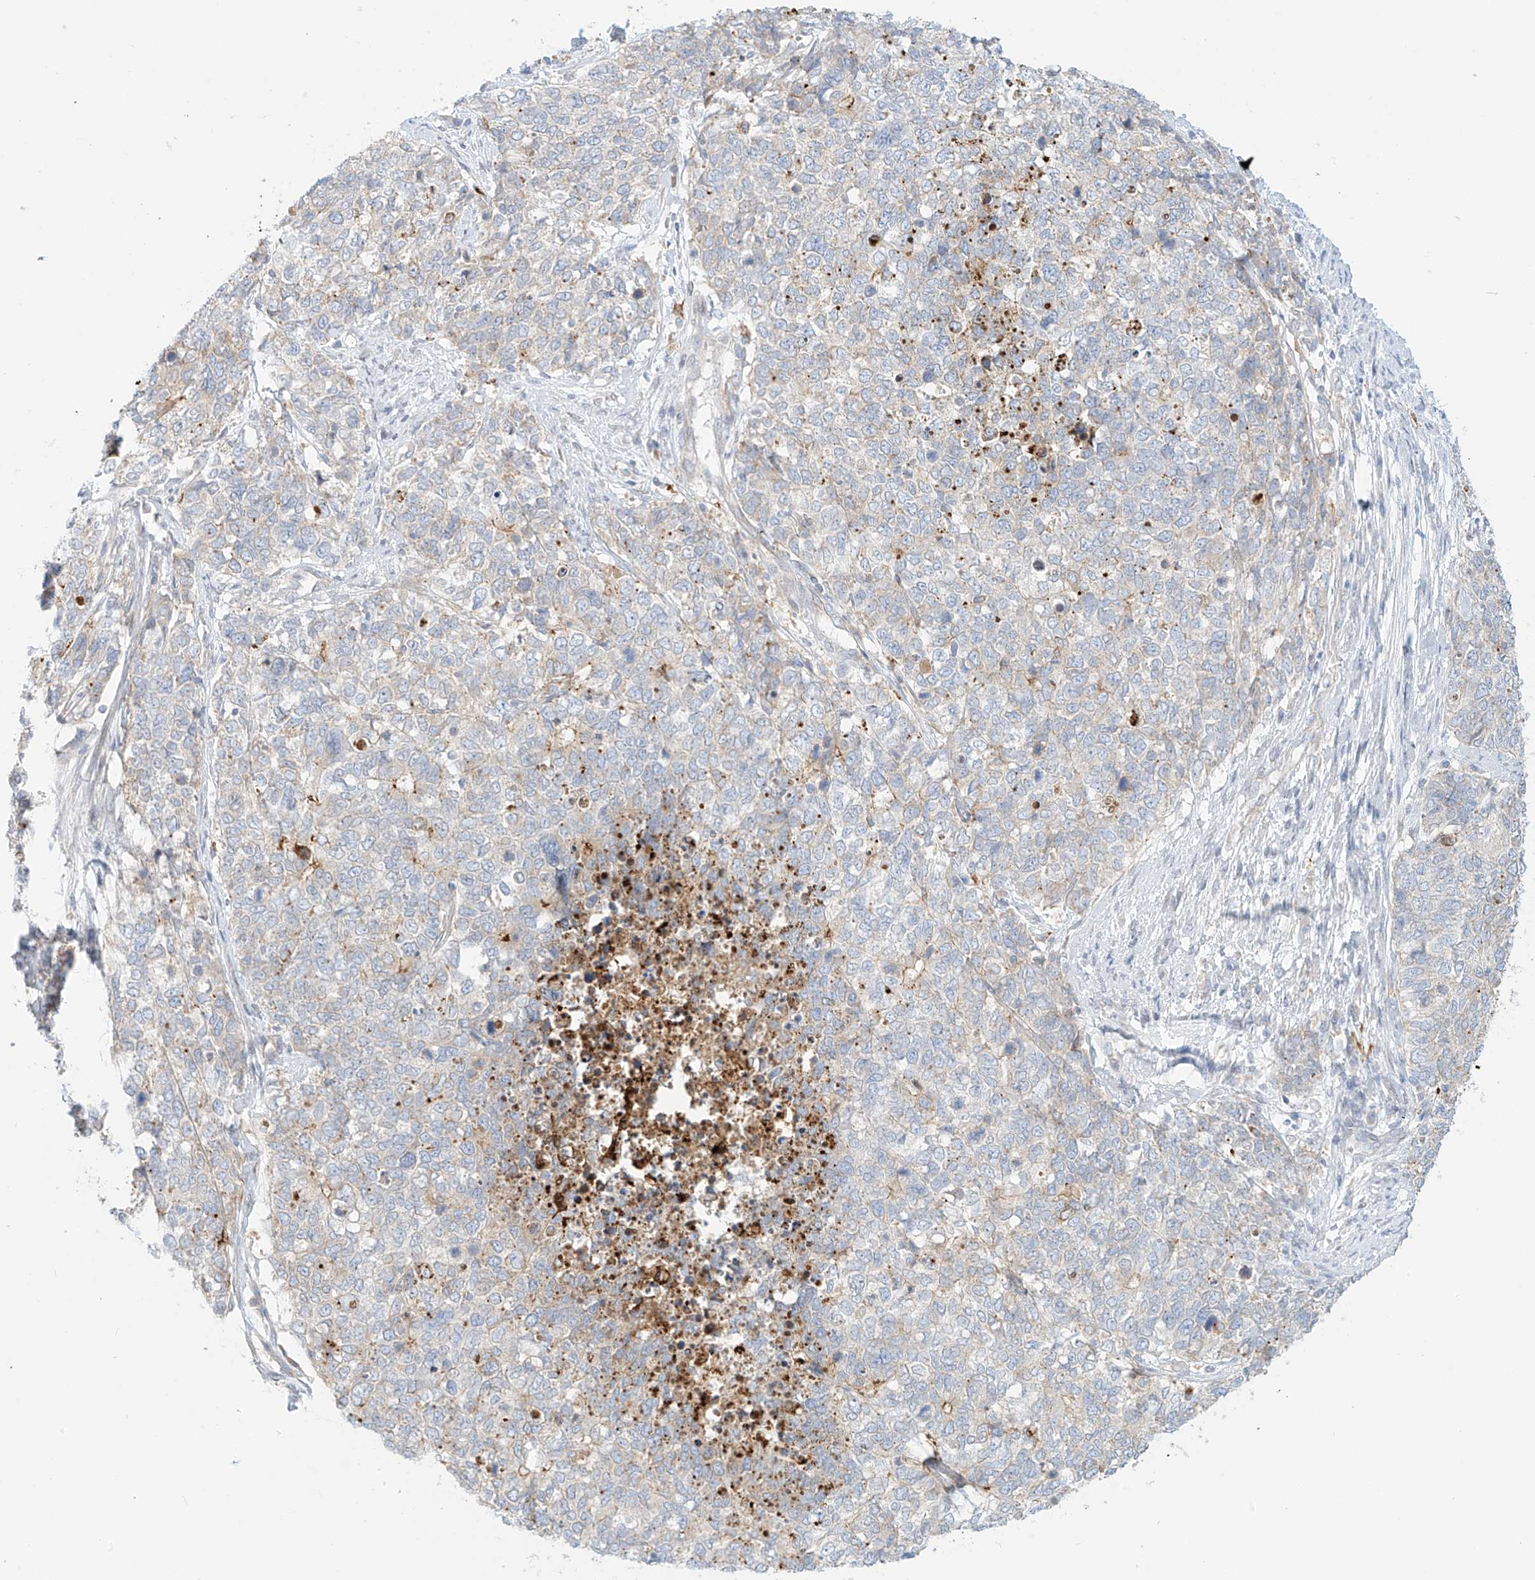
{"staining": {"intensity": "weak", "quantity": "<25%", "location": "cytoplasmic/membranous"}, "tissue": "cervical cancer", "cell_type": "Tumor cells", "image_type": "cancer", "snomed": [{"axis": "morphology", "description": "Squamous cell carcinoma, NOS"}, {"axis": "topography", "description": "Cervix"}], "caption": "The photomicrograph exhibits no significant expression in tumor cells of cervical squamous cell carcinoma. Brightfield microscopy of IHC stained with DAB (brown) and hematoxylin (blue), captured at high magnification.", "gene": "PCYOX1", "patient": {"sex": "female", "age": 63}}